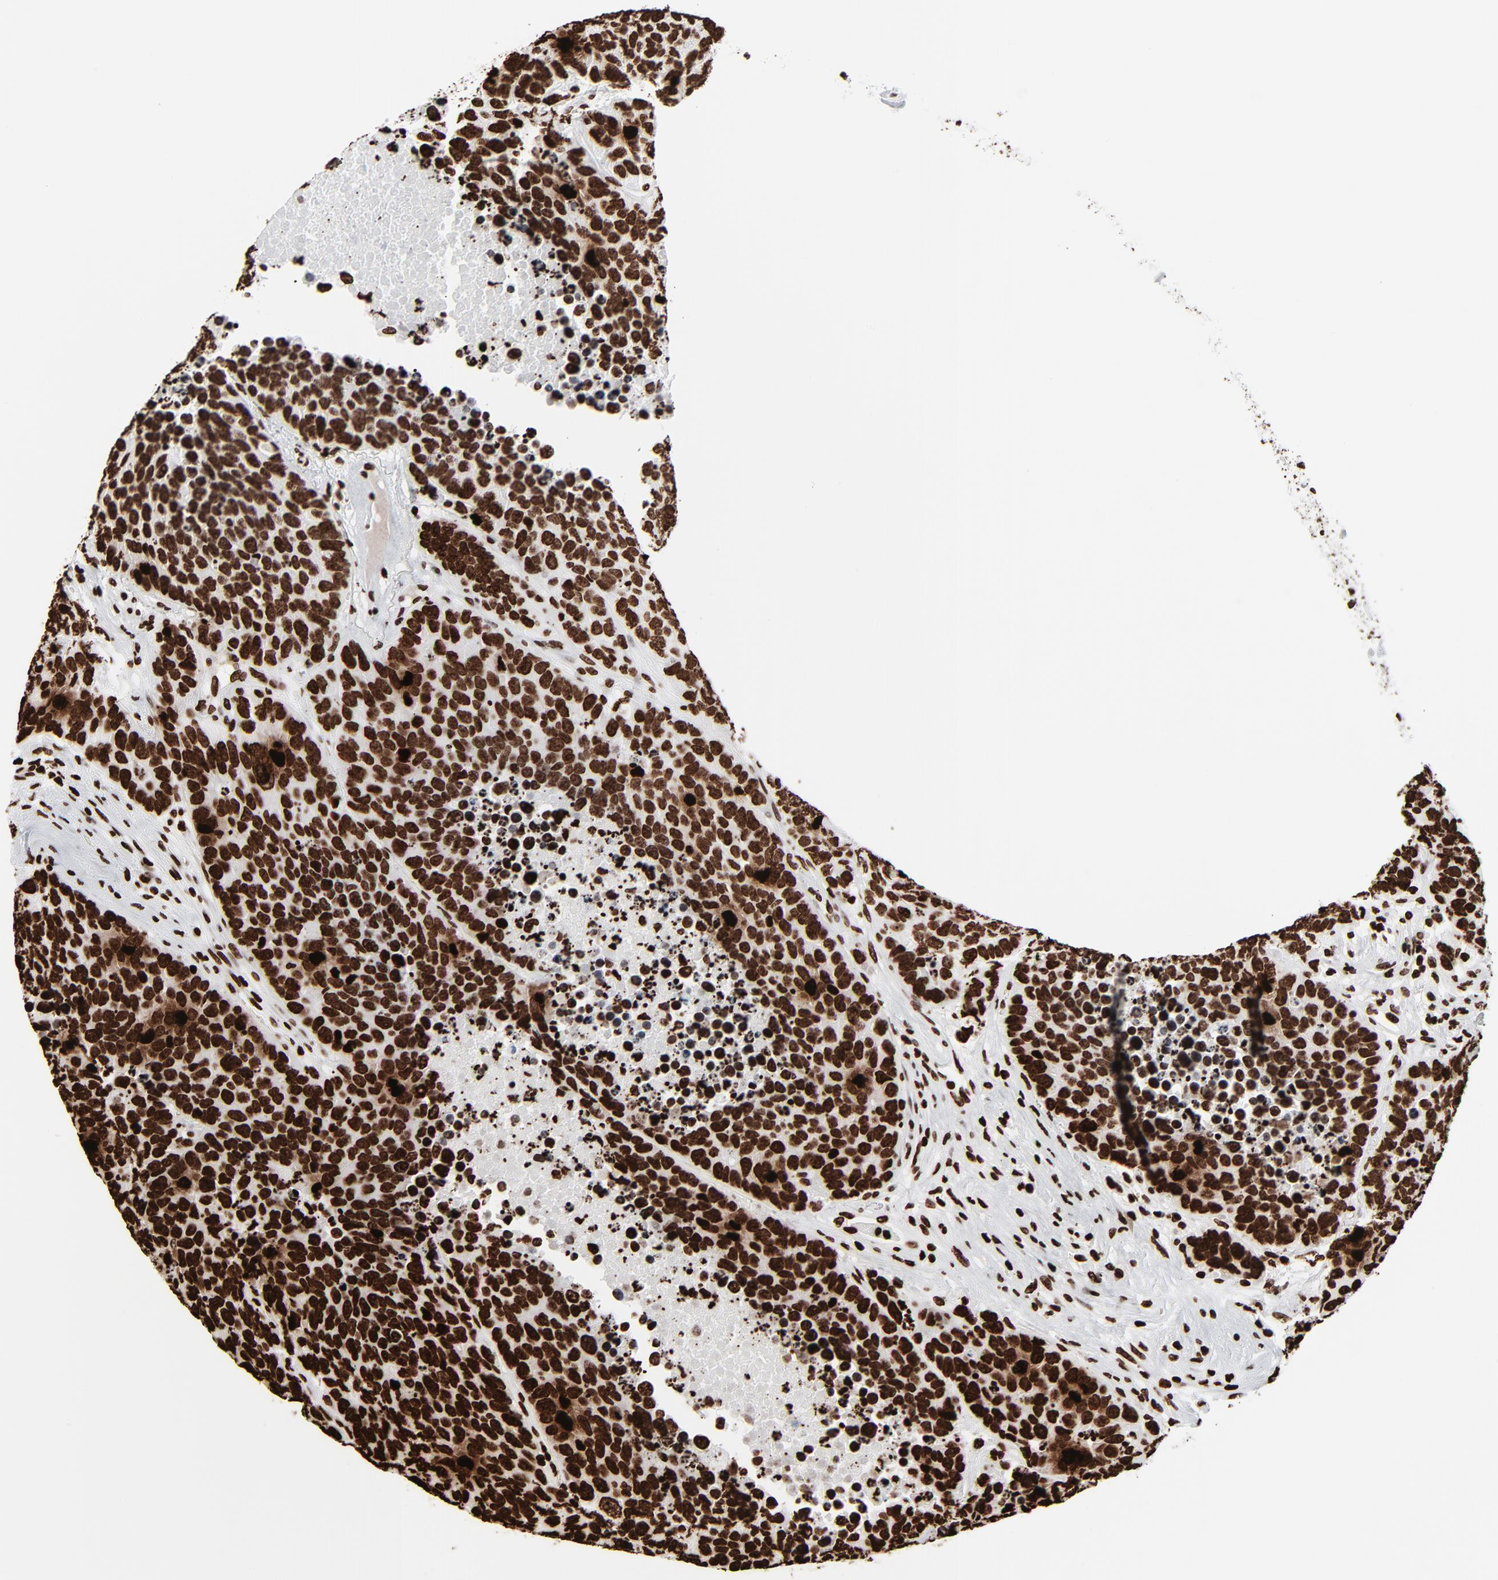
{"staining": {"intensity": "strong", "quantity": ">75%", "location": "nuclear"}, "tissue": "carcinoid", "cell_type": "Tumor cells", "image_type": "cancer", "snomed": [{"axis": "morphology", "description": "Carcinoid, malignant, NOS"}, {"axis": "topography", "description": "Lung"}], "caption": "Tumor cells demonstrate high levels of strong nuclear staining in approximately >75% of cells in malignant carcinoid.", "gene": "H3-4", "patient": {"sex": "male", "age": 60}}